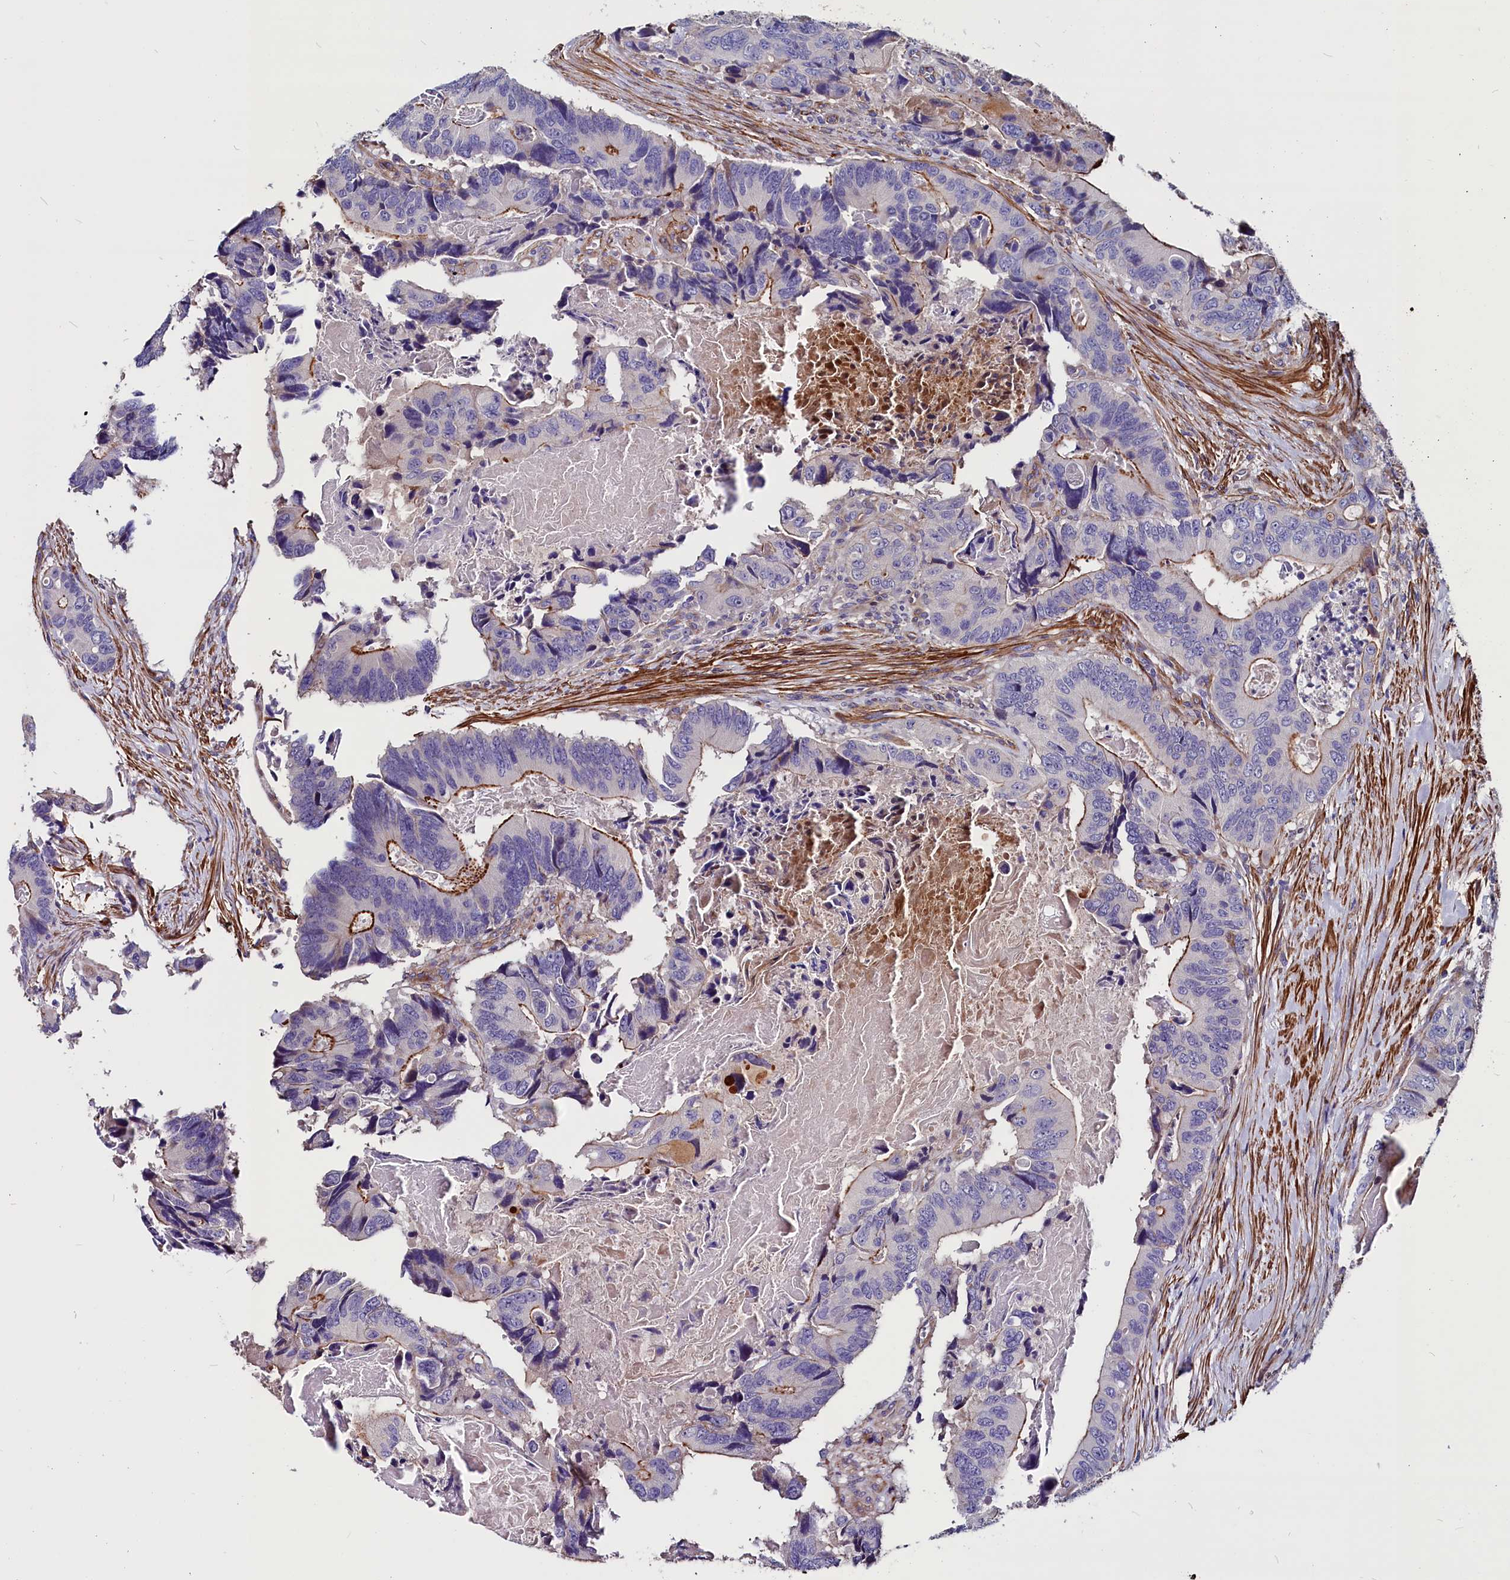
{"staining": {"intensity": "strong", "quantity": "25%-75%", "location": "cytoplasmic/membranous"}, "tissue": "colorectal cancer", "cell_type": "Tumor cells", "image_type": "cancer", "snomed": [{"axis": "morphology", "description": "Adenocarcinoma, NOS"}, {"axis": "topography", "description": "Colon"}], "caption": "Immunohistochemistry (DAB) staining of human adenocarcinoma (colorectal) demonstrates strong cytoplasmic/membranous protein expression in about 25%-75% of tumor cells.", "gene": "ZNF749", "patient": {"sex": "male", "age": 84}}